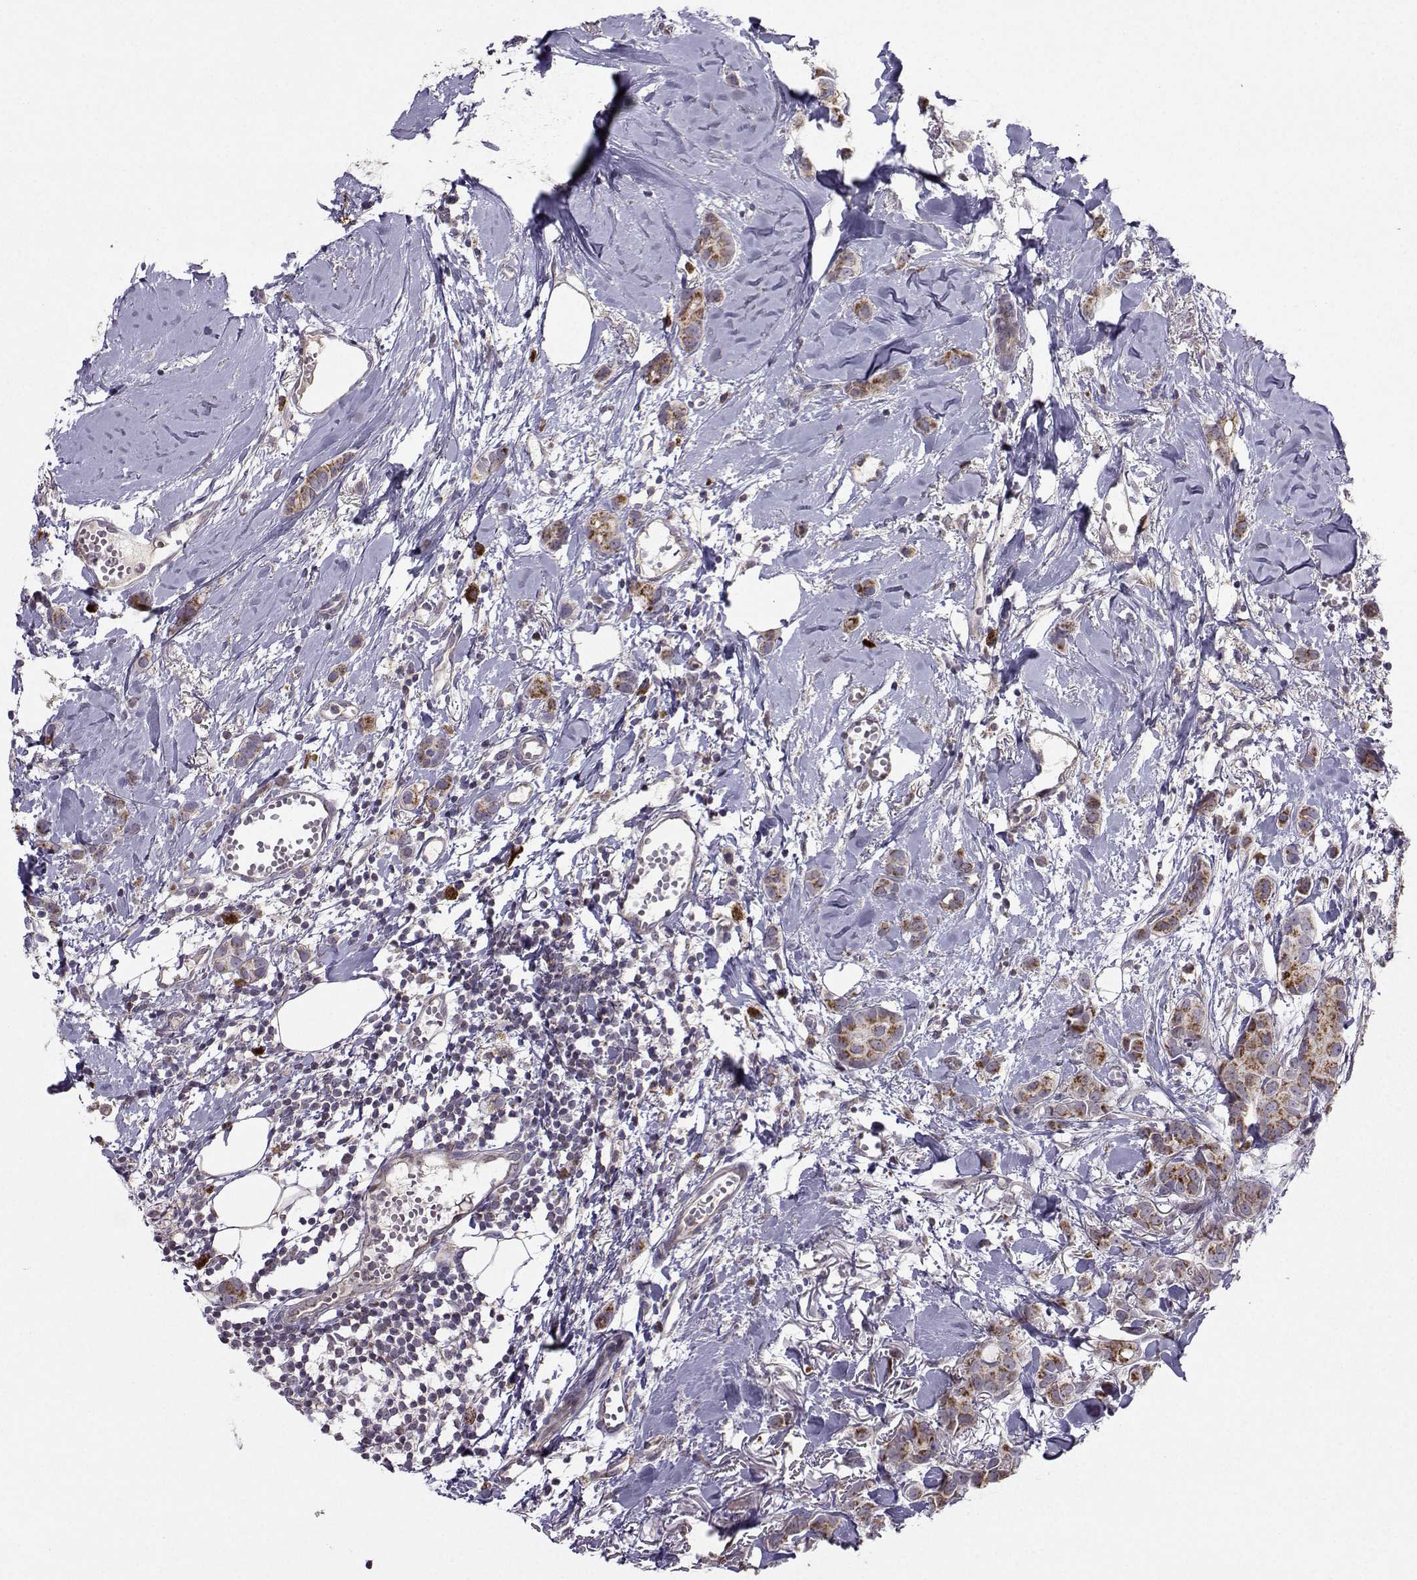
{"staining": {"intensity": "strong", "quantity": ">75%", "location": "cytoplasmic/membranous"}, "tissue": "breast cancer", "cell_type": "Tumor cells", "image_type": "cancer", "snomed": [{"axis": "morphology", "description": "Duct carcinoma"}, {"axis": "topography", "description": "Breast"}], "caption": "Immunohistochemistry (IHC) (DAB (3,3'-diaminobenzidine)) staining of breast cancer (intraductal carcinoma) displays strong cytoplasmic/membranous protein expression in about >75% of tumor cells.", "gene": "NECAB3", "patient": {"sex": "female", "age": 85}}